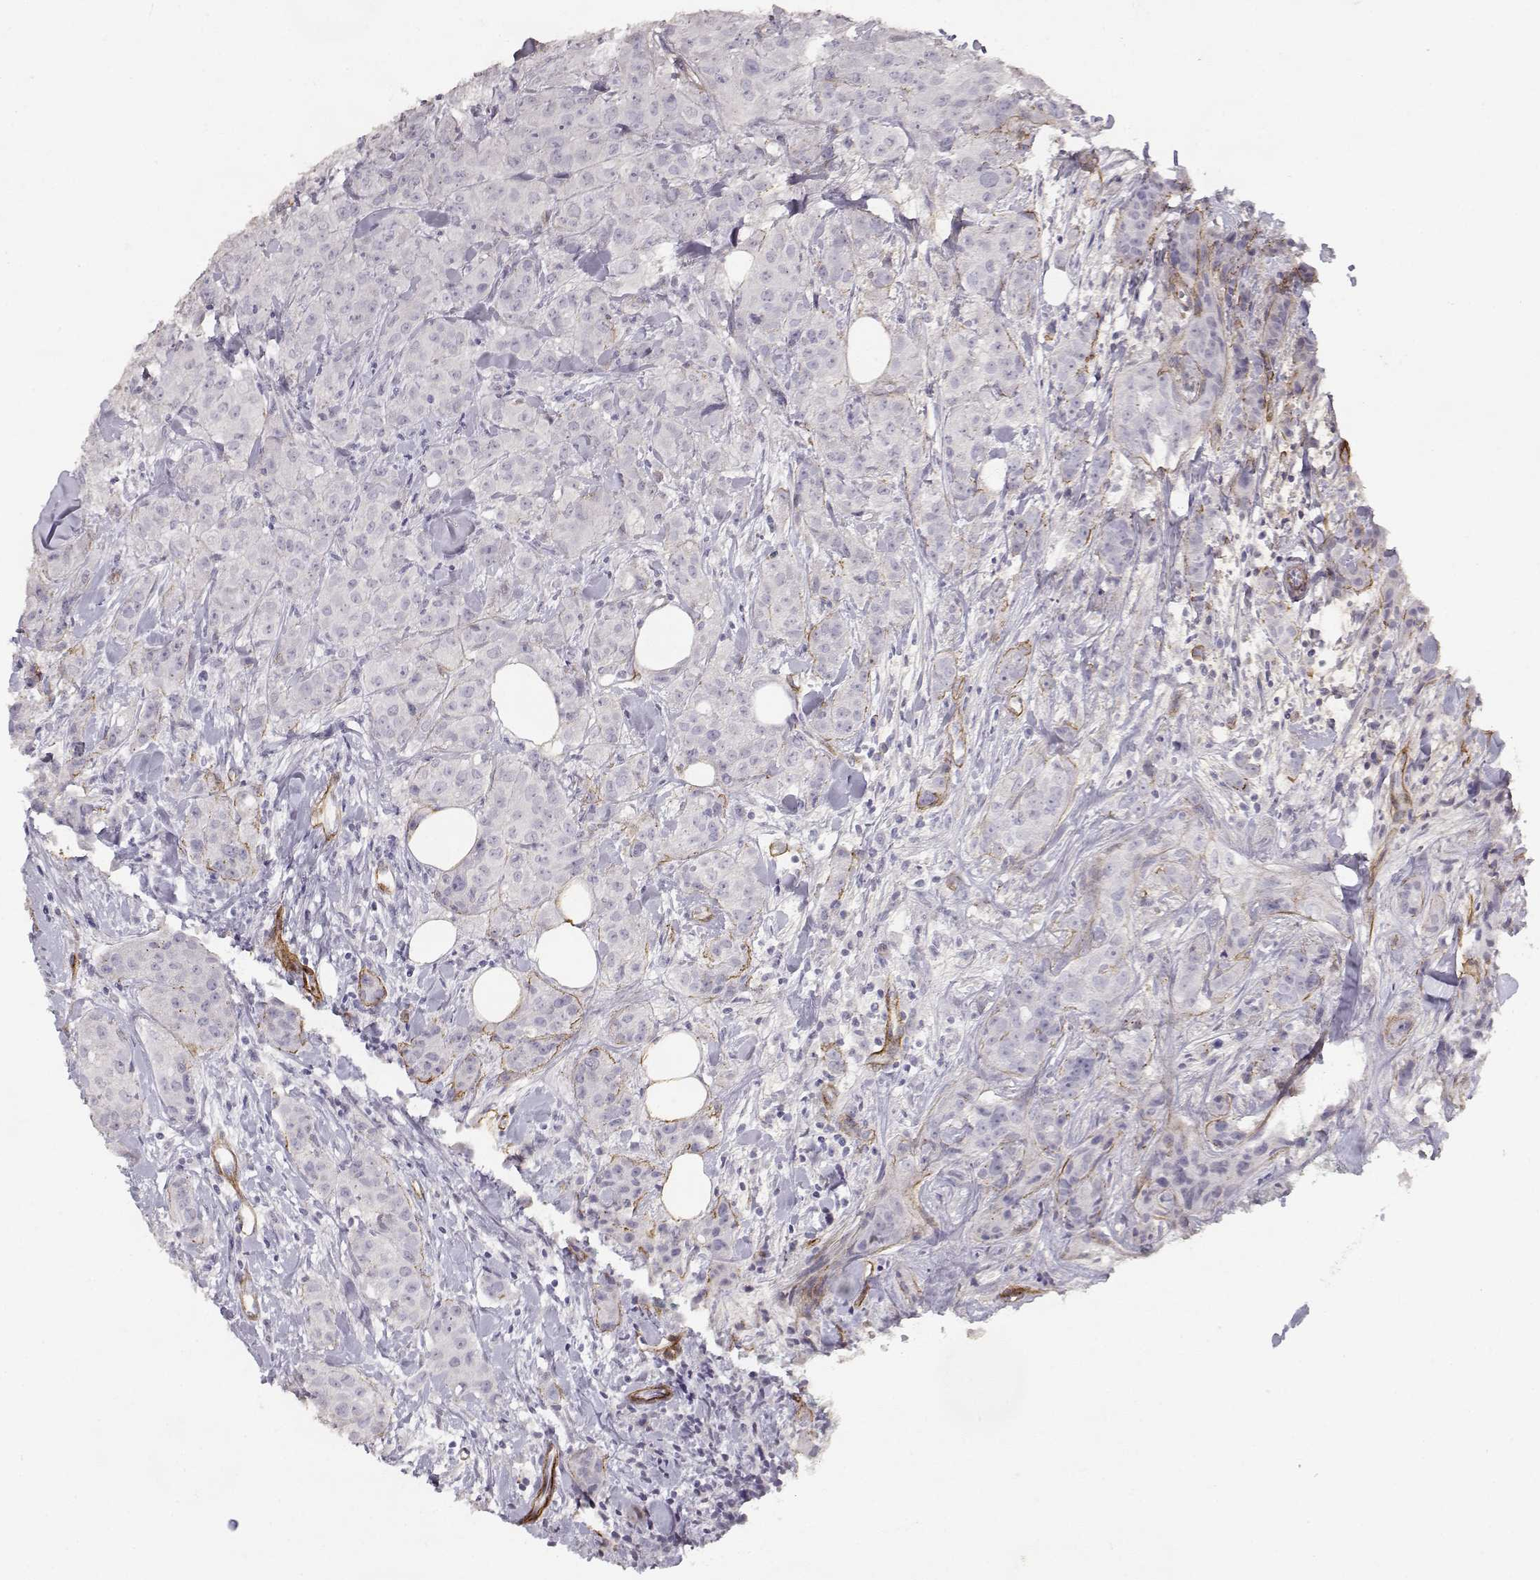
{"staining": {"intensity": "negative", "quantity": "none", "location": "none"}, "tissue": "breast cancer", "cell_type": "Tumor cells", "image_type": "cancer", "snomed": [{"axis": "morphology", "description": "Duct carcinoma"}, {"axis": "topography", "description": "Breast"}], "caption": "Breast cancer (infiltrating ductal carcinoma) stained for a protein using IHC displays no expression tumor cells.", "gene": "LAMC1", "patient": {"sex": "female", "age": 43}}